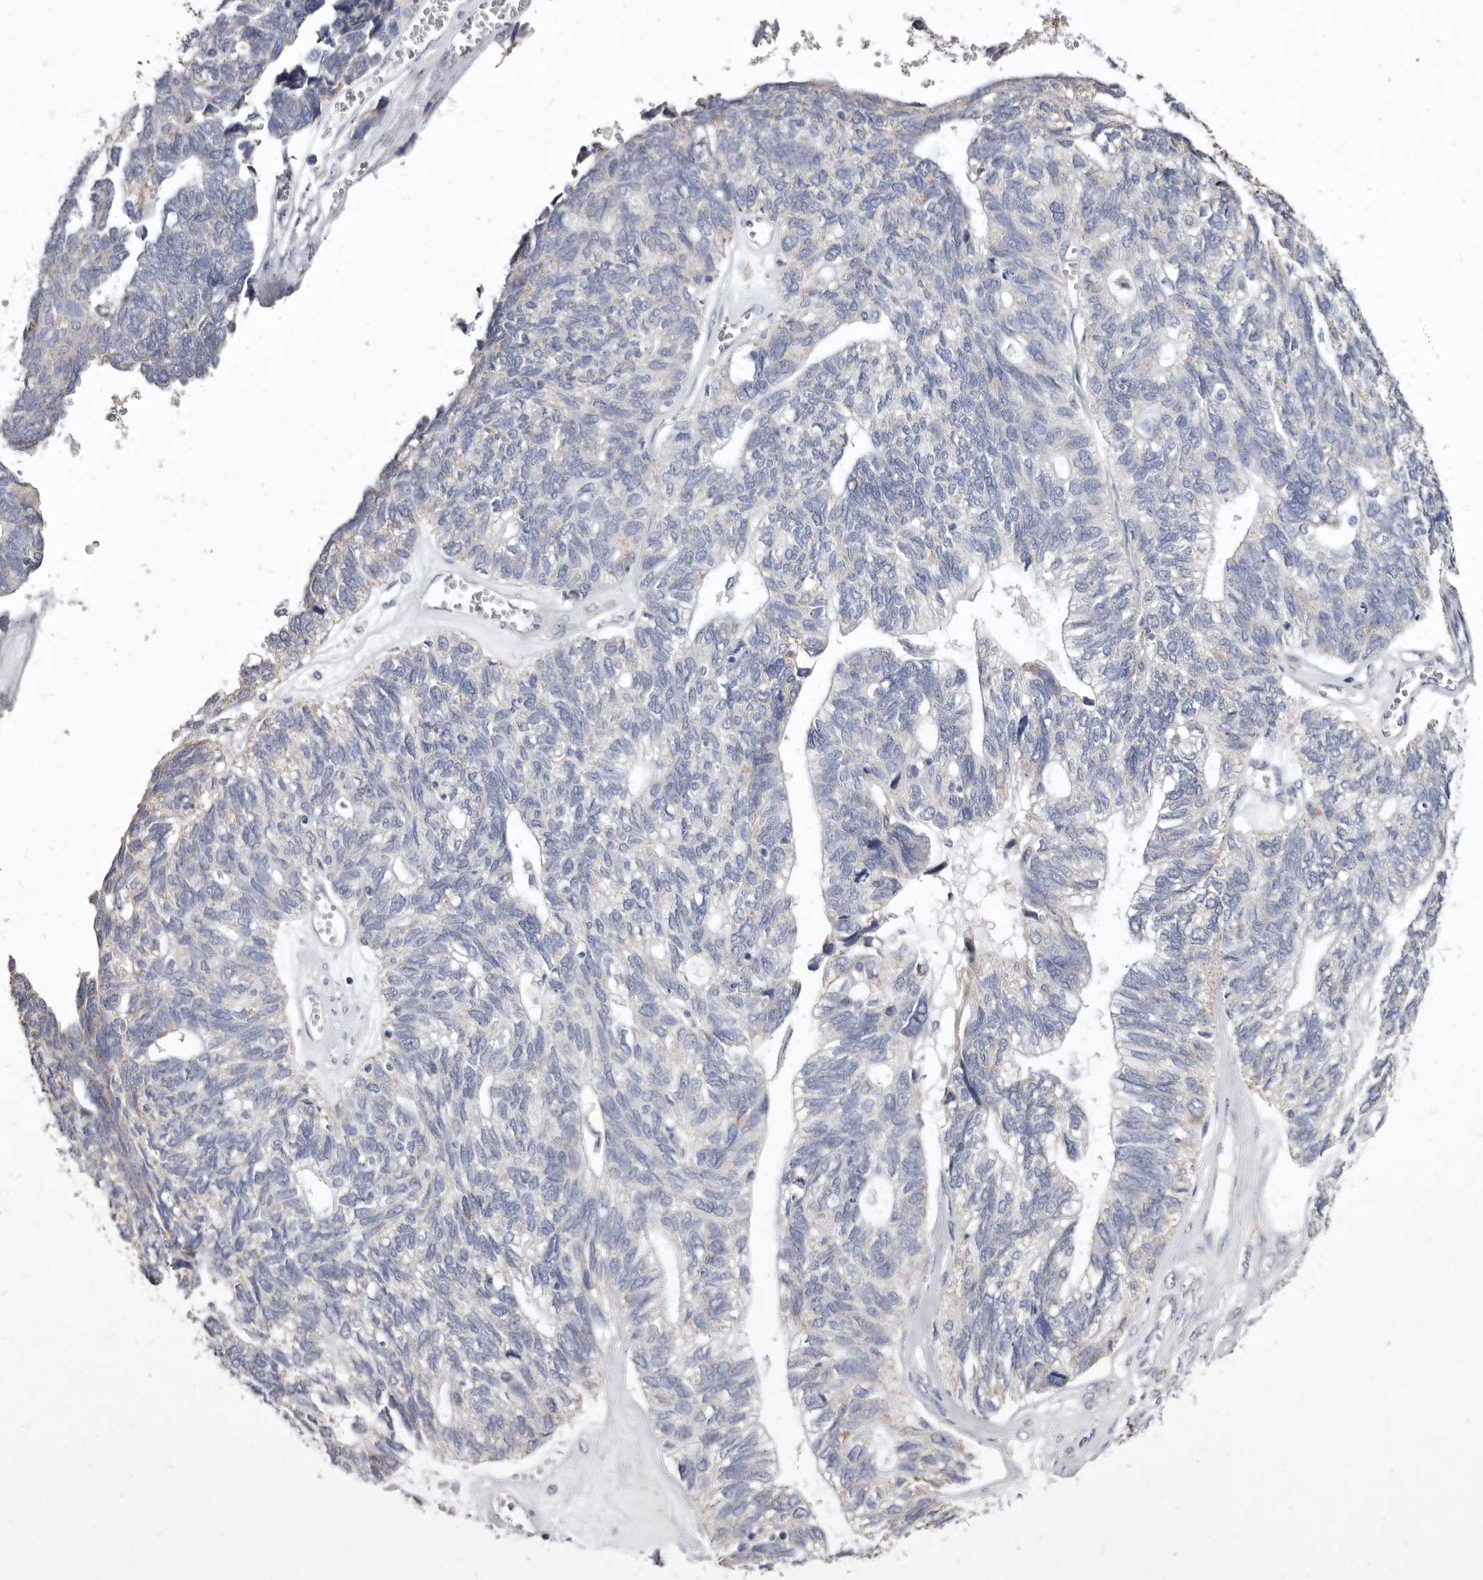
{"staining": {"intensity": "negative", "quantity": "none", "location": "none"}, "tissue": "ovarian cancer", "cell_type": "Tumor cells", "image_type": "cancer", "snomed": [{"axis": "morphology", "description": "Cystadenocarcinoma, serous, NOS"}, {"axis": "topography", "description": "Ovary"}], "caption": "Micrograph shows no protein staining in tumor cells of serous cystadenocarcinoma (ovarian) tissue. Brightfield microscopy of immunohistochemistry stained with DAB (brown) and hematoxylin (blue), captured at high magnification.", "gene": "CYP2E1", "patient": {"sex": "female", "age": 79}}